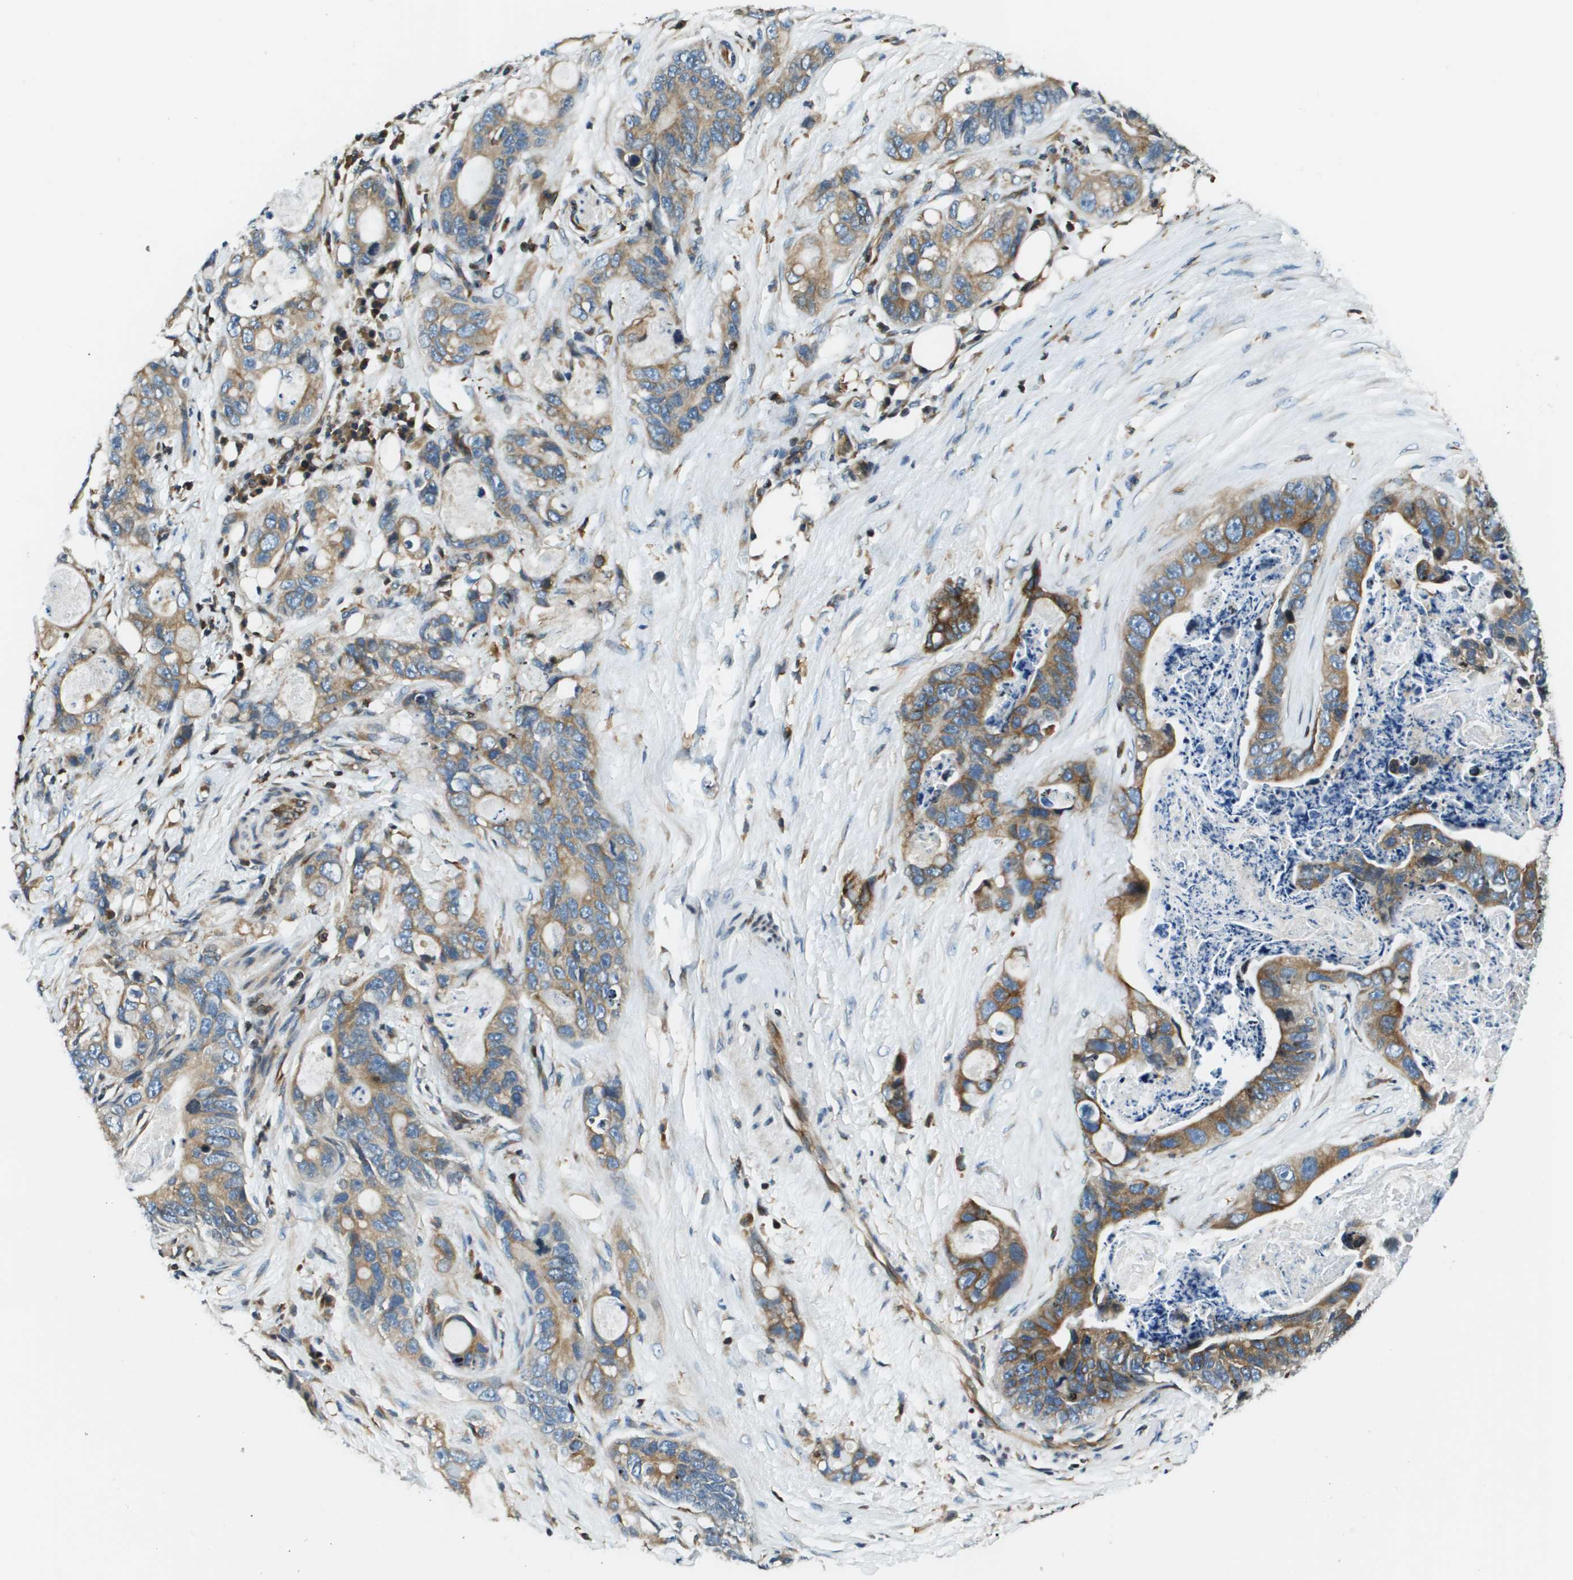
{"staining": {"intensity": "moderate", "quantity": ">75%", "location": "cytoplasmic/membranous"}, "tissue": "stomach cancer", "cell_type": "Tumor cells", "image_type": "cancer", "snomed": [{"axis": "morphology", "description": "Adenocarcinoma, NOS"}, {"axis": "topography", "description": "Stomach"}], "caption": "Tumor cells demonstrate medium levels of moderate cytoplasmic/membranous positivity in approximately >75% of cells in stomach cancer.", "gene": "ESYT1", "patient": {"sex": "female", "age": 89}}